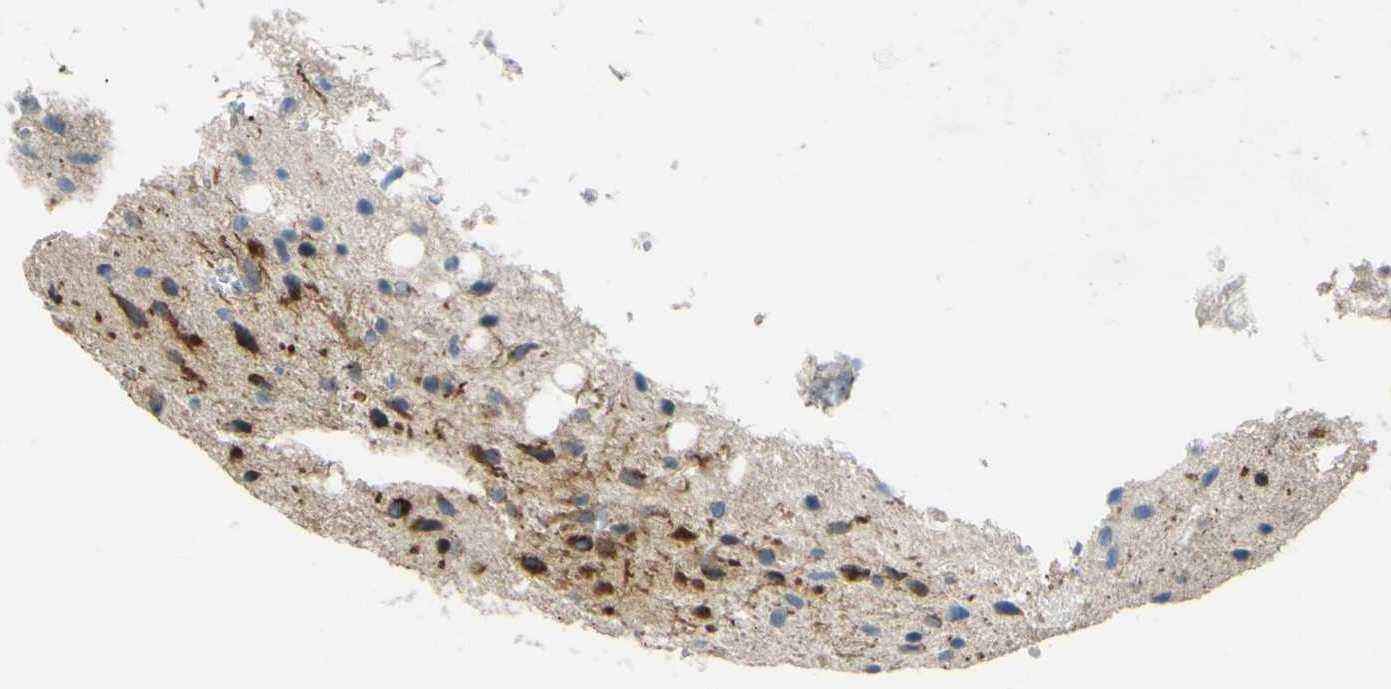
{"staining": {"intensity": "moderate", "quantity": ">75%", "location": "cytoplasmic/membranous"}, "tissue": "glioma", "cell_type": "Tumor cells", "image_type": "cancer", "snomed": [{"axis": "morphology", "description": "Glioma, malignant, Low grade"}, {"axis": "topography", "description": "Brain"}], "caption": "This is a micrograph of immunohistochemistry (IHC) staining of glioma, which shows moderate positivity in the cytoplasmic/membranous of tumor cells.", "gene": "ARHGAP1", "patient": {"sex": "male", "age": 77}}